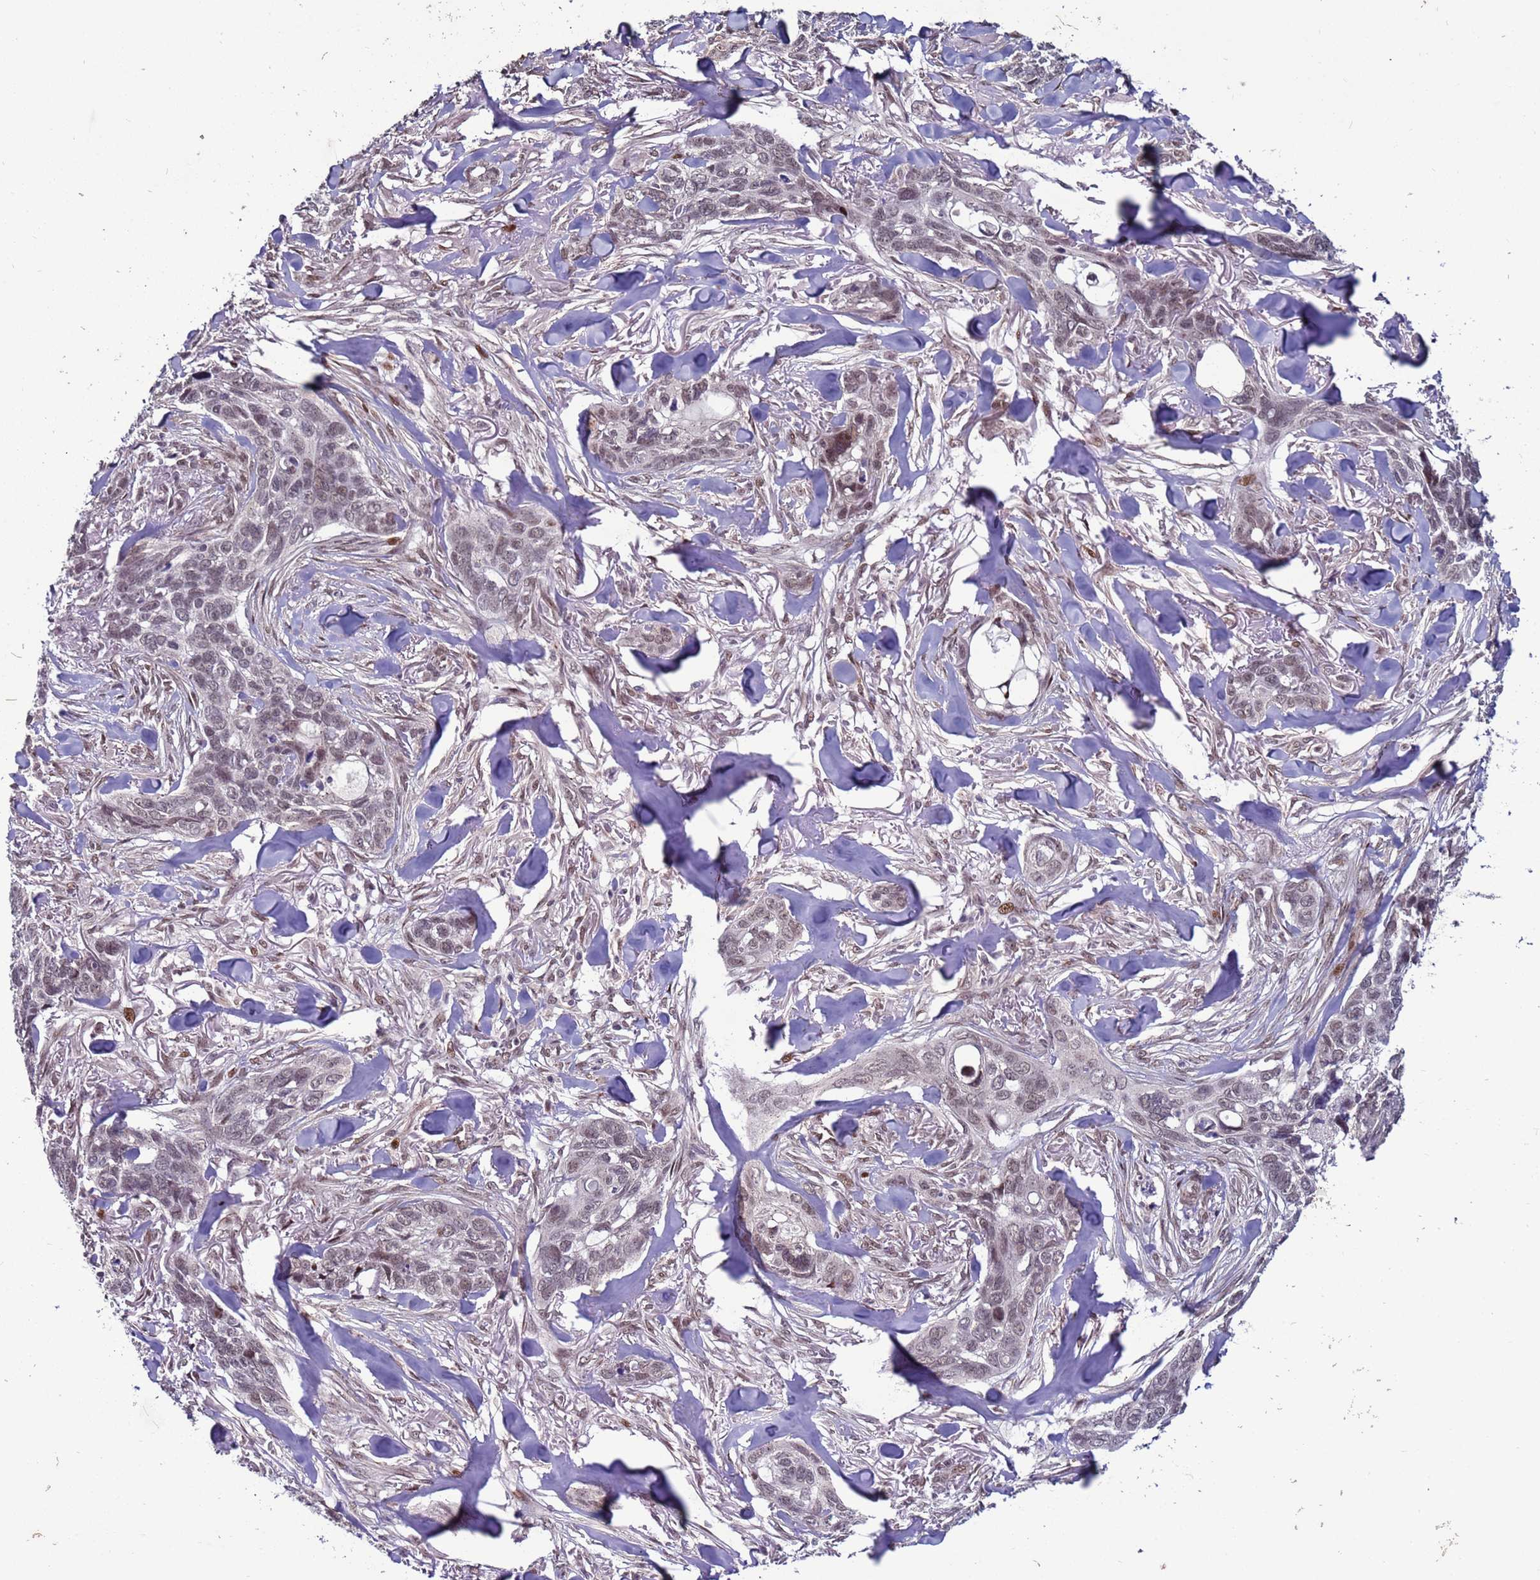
{"staining": {"intensity": "weak", "quantity": "<25%", "location": "nuclear"}, "tissue": "skin cancer", "cell_type": "Tumor cells", "image_type": "cancer", "snomed": [{"axis": "morphology", "description": "Basal cell carcinoma"}, {"axis": "topography", "description": "Skin"}], "caption": "DAB immunohistochemical staining of human skin cancer (basal cell carcinoma) reveals no significant positivity in tumor cells. The staining was performed using DAB to visualize the protein expression in brown, while the nuclei were stained in blue with hematoxylin (Magnification: 20x).", "gene": "SHC3", "patient": {"sex": "male", "age": 86}}